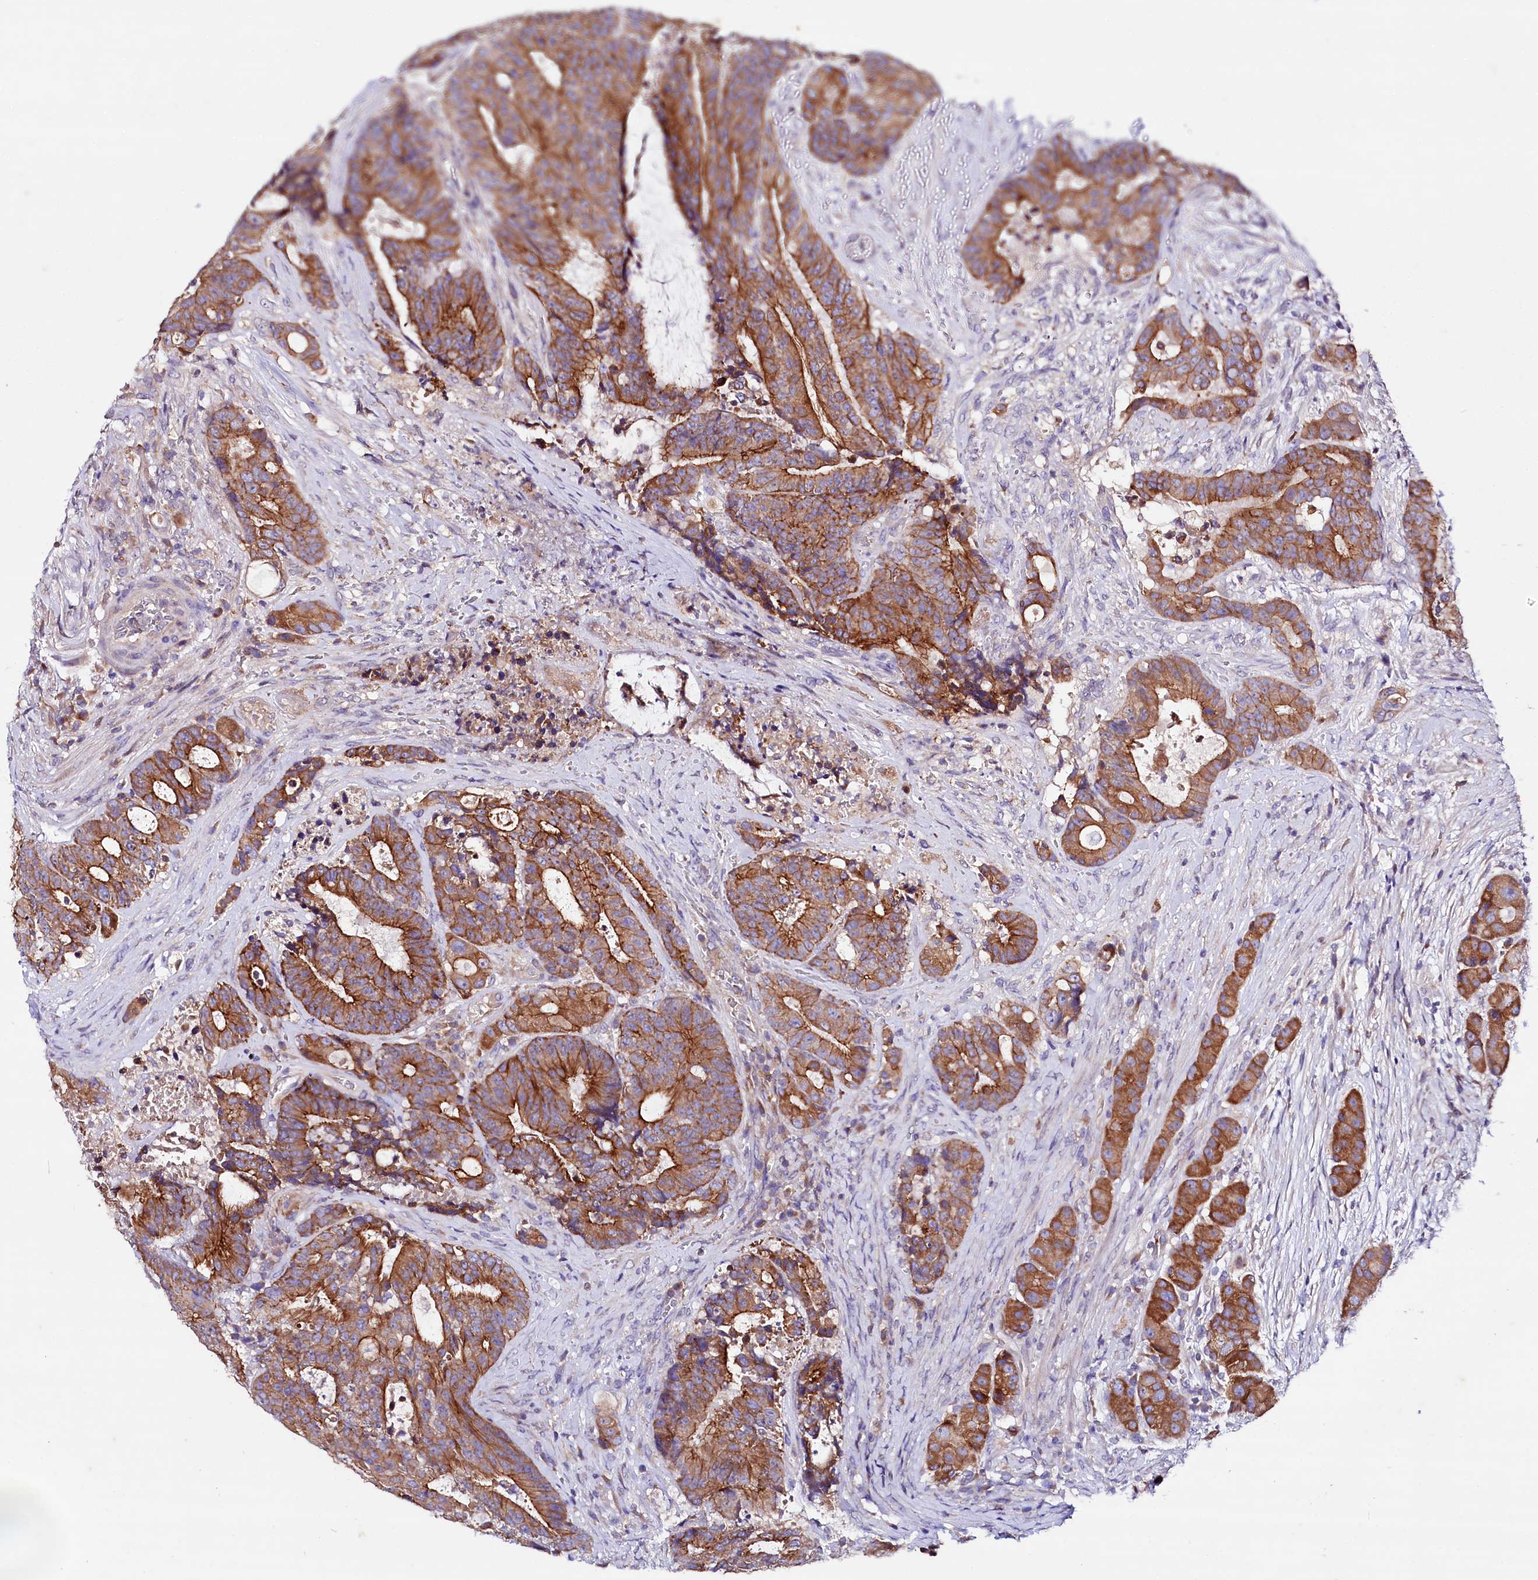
{"staining": {"intensity": "strong", "quantity": "25%-75%", "location": "cytoplasmic/membranous"}, "tissue": "colorectal cancer", "cell_type": "Tumor cells", "image_type": "cancer", "snomed": [{"axis": "morphology", "description": "Adenocarcinoma, NOS"}, {"axis": "topography", "description": "Rectum"}], "caption": "A brown stain highlights strong cytoplasmic/membranous staining of a protein in human colorectal cancer (adenocarcinoma) tumor cells.", "gene": "SACM1L", "patient": {"sex": "male", "age": 69}}